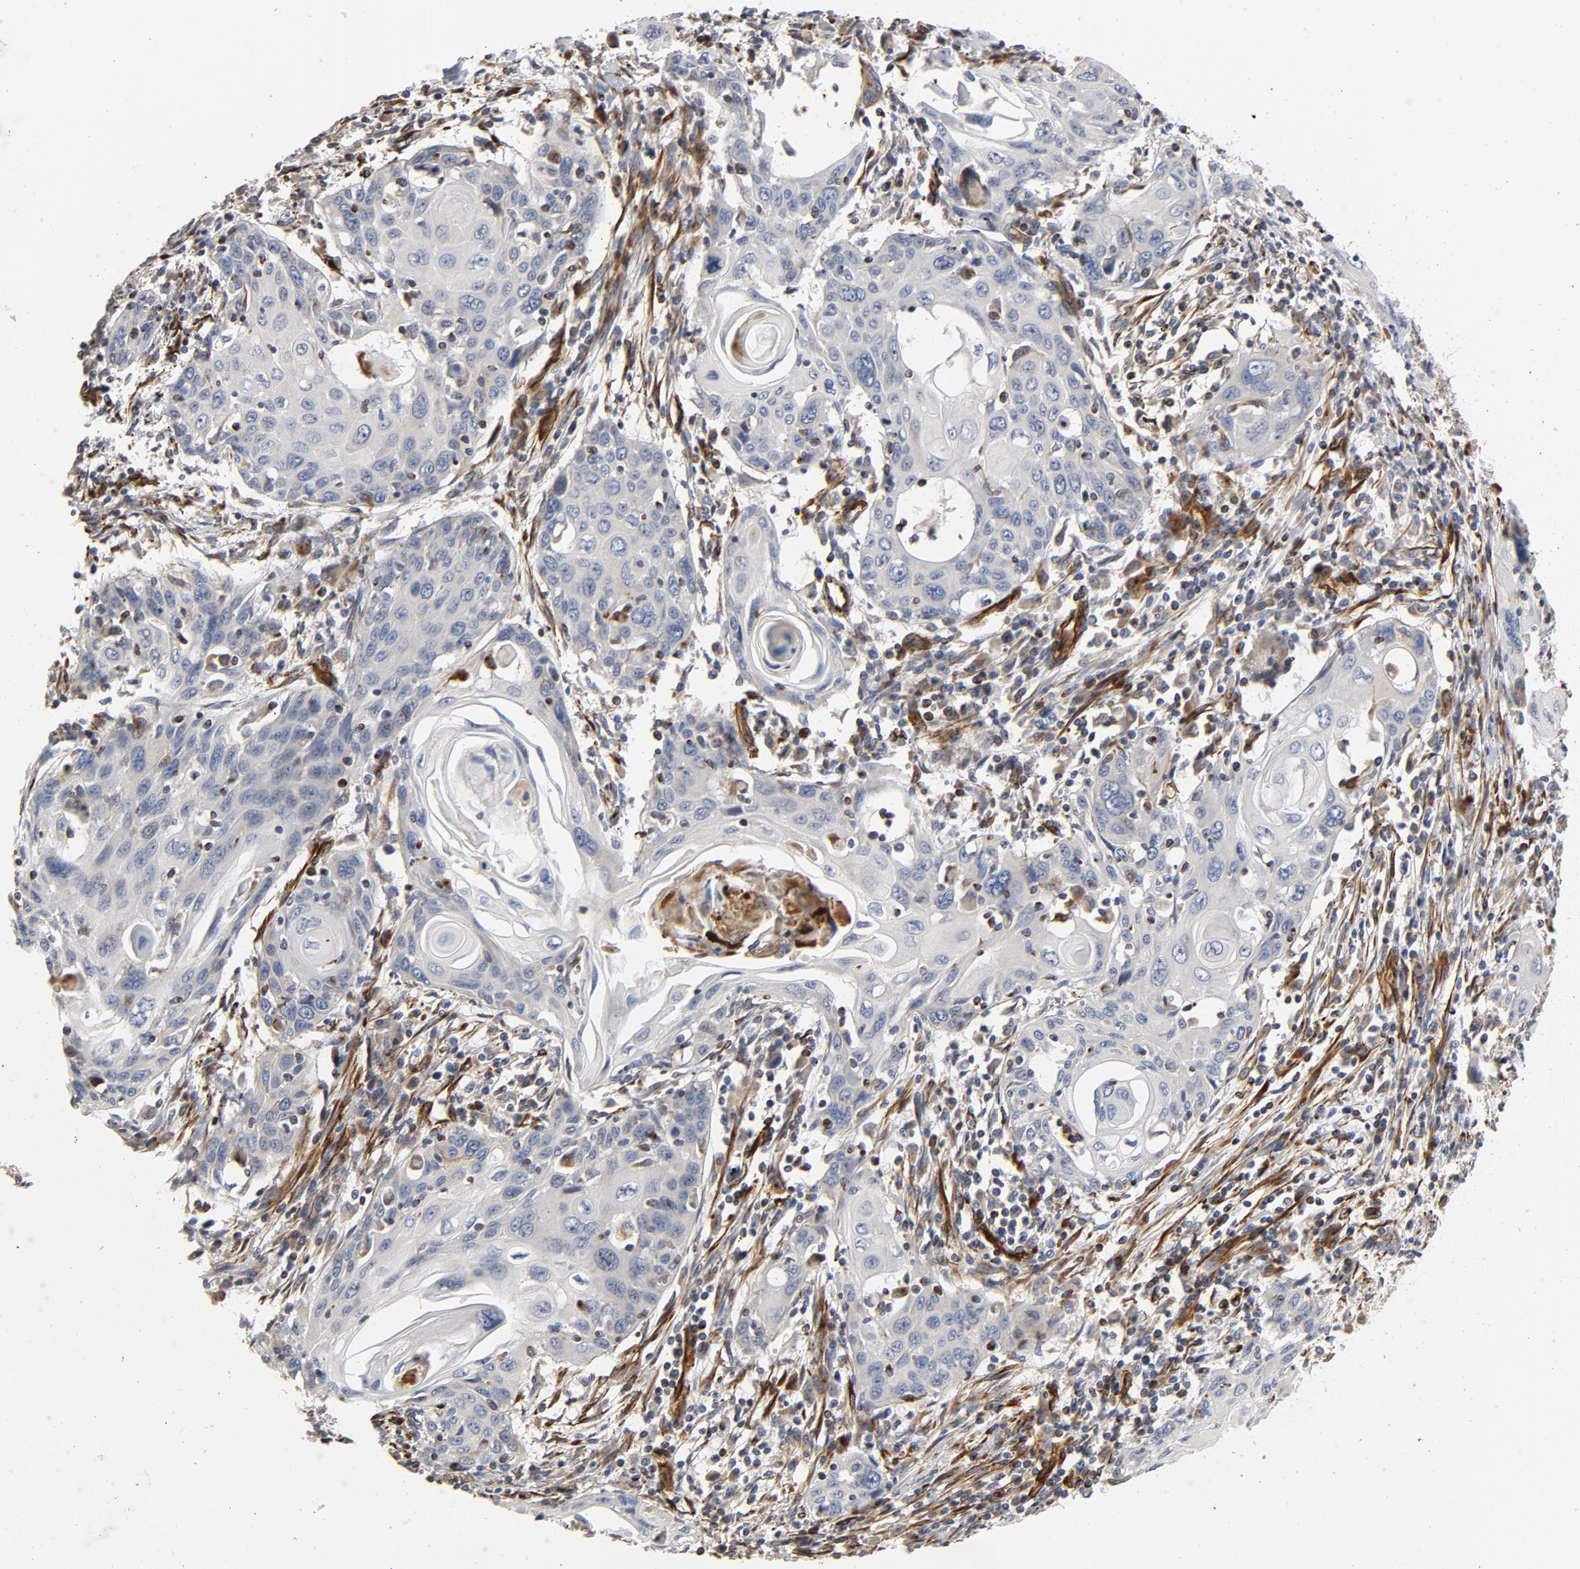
{"staining": {"intensity": "negative", "quantity": "none", "location": "none"}, "tissue": "cervical cancer", "cell_type": "Tumor cells", "image_type": "cancer", "snomed": [{"axis": "morphology", "description": "Squamous cell carcinoma, NOS"}, {"axis": "topography", "description": "Cervix"}], "caption": "IHC image of neoplastic tissue: human cervical squamous cell carcinoma stained with DAB (3,3'-diaminobenzidine) displays no significant protein expression in tumor cells. The staining was performed using DAB to visualize the protein expression in brown, while the nuclei were stained in blue with hematoxylin (Magnification: 20x).", "gene": "FAM118A", "patient": {"sex": "female", "age": 54}}